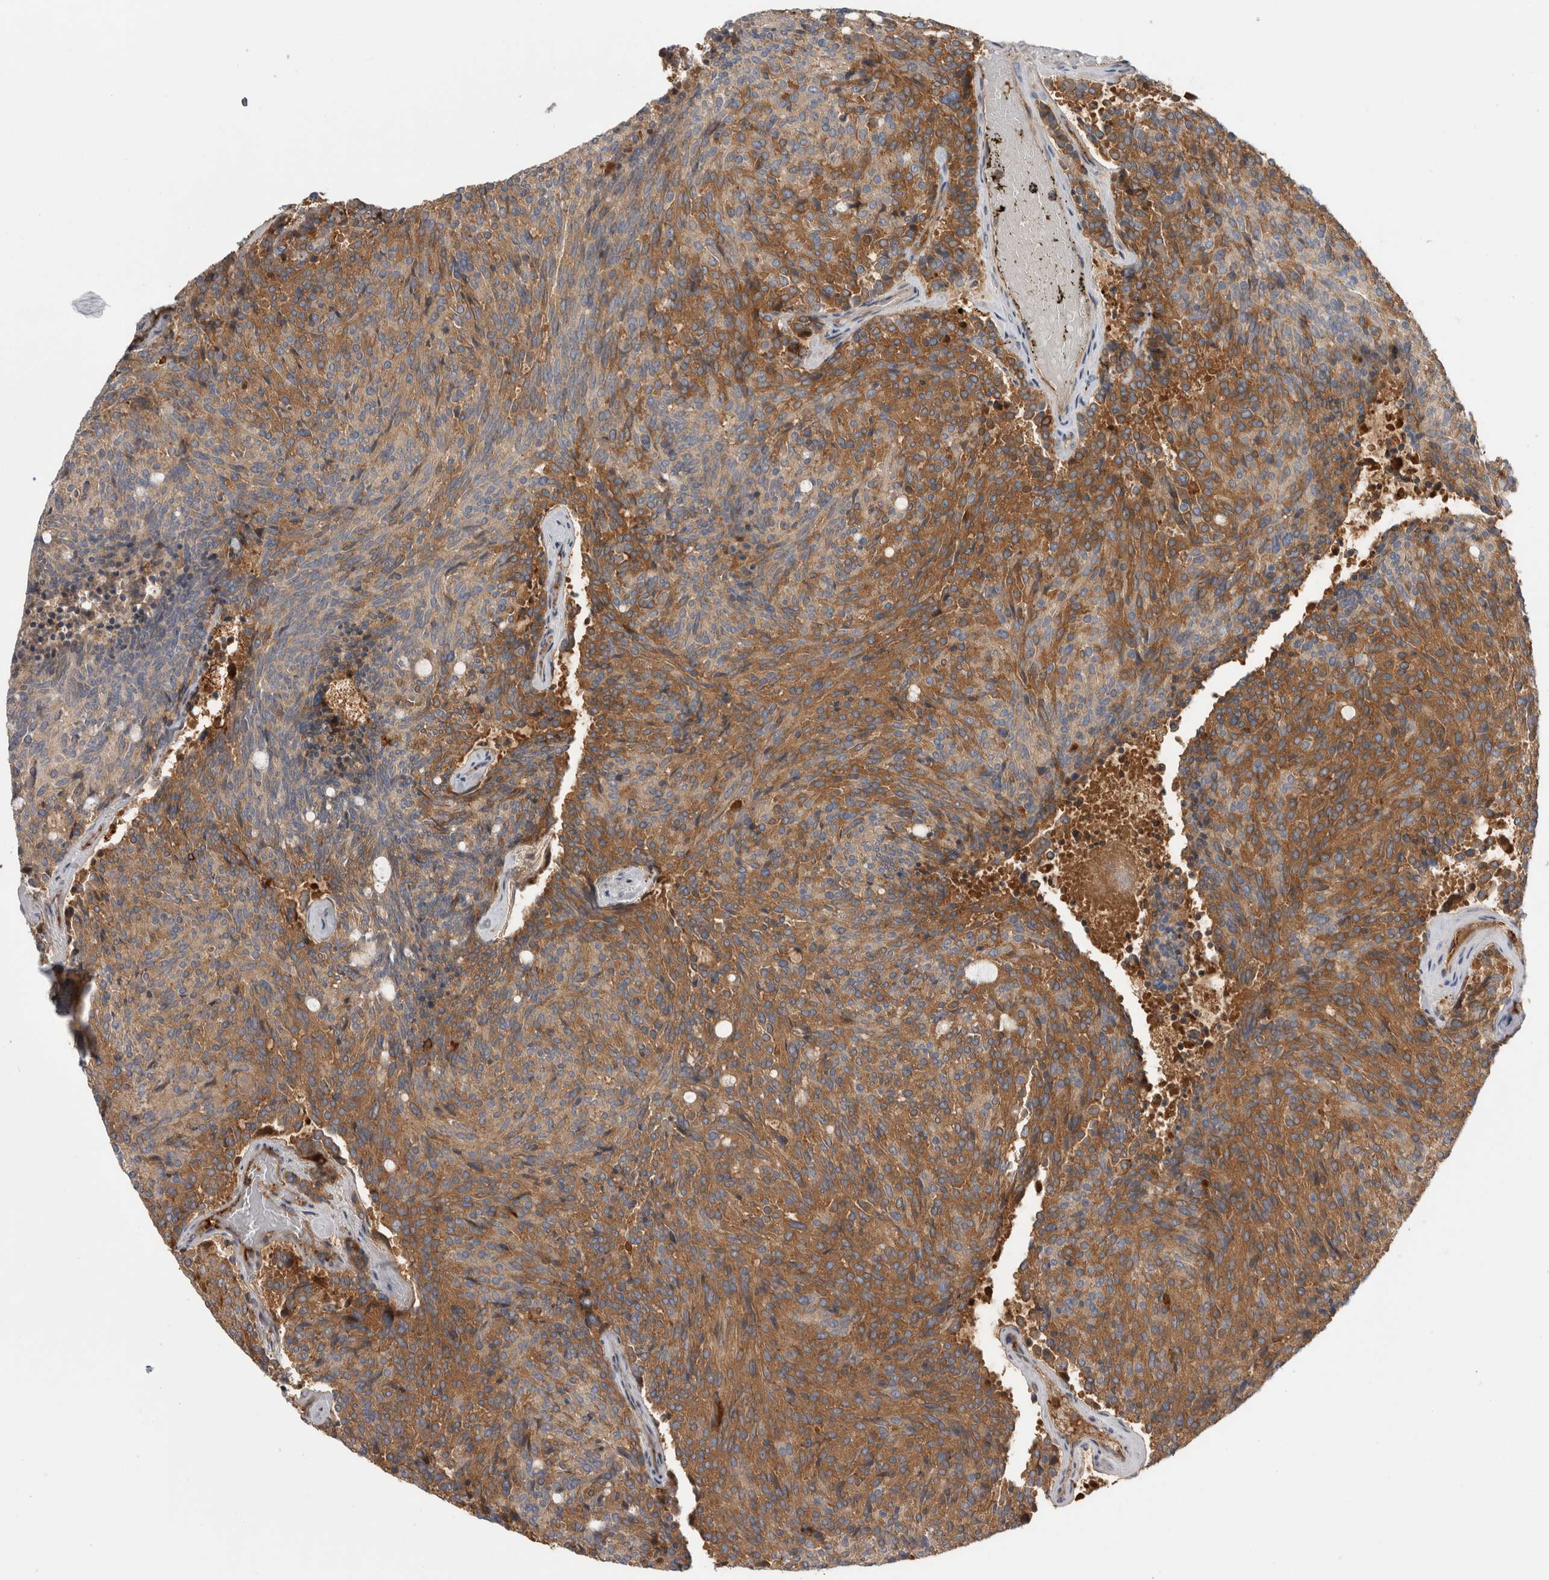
{"staining": {"intensity": "moderate", "quantity": ">75%", "location": "cytoplasmic/membranous"}, "tissue": "carcinoid", "cell_type": "Tumor cells", "image_type": "cancer", "snomed": [{"axis": "morphology", "description": "Carcinoid, malignant, NOS"}, {"axis": "topography", "description": "Pancreas"}], "caption": "Protein expression analysis of human carcinoid reveals moderate cytoplasmic/membranous staining in approximately >75% of tumor cells. The staining was performed using DAB (3,3'-diaminobenzidine), with brown indicating positive protein expression. Nuclei are stained blue with hematoxylin.", "gene": "TBCE", "patient": {"sex": "female", "age": 54}}